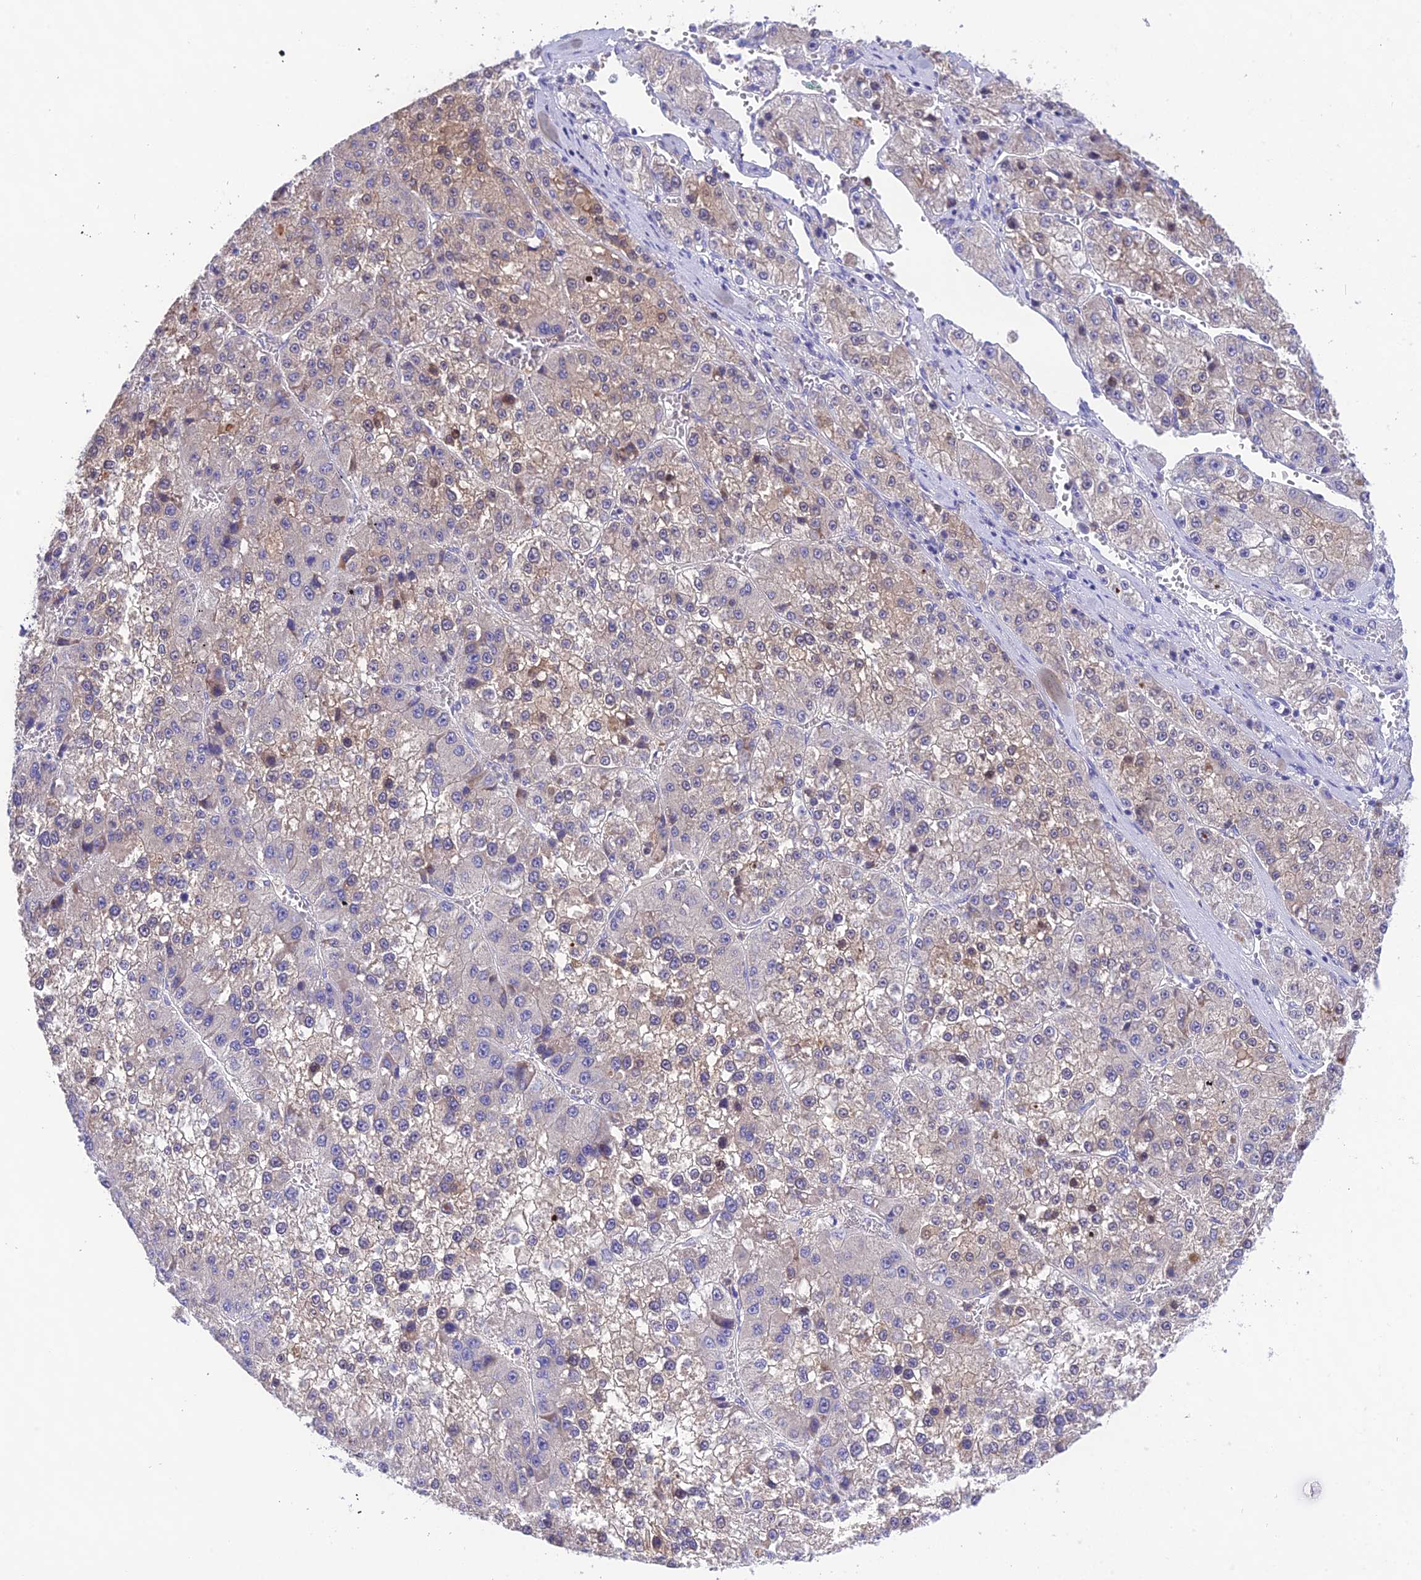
{"staining": {"intensity": "moderate", "quantity": "<25%", "location": "cytoplasmic/membranous,nuclear"}, "tissue": "liver cancer", "cell_type": "Tumor cells", "image_type": "cancer", "snomed": [{"axis": "morphology", "description": "Carcinoma, Hepatocellular, NOS"}, {"axis": "topography", "description": "Liver"}], "caption": "Brown immunohistochemical staining in human liver cancer (hepatocellular carcinoma) shows moderate cytoplasmic/membranous and nuclear expression in approximately <25% of tumor cells. (IHC, brightfield microscopy, high magnification).", "gene": "KIAA0408", "patient": {"sex": "female", "age": 73}}